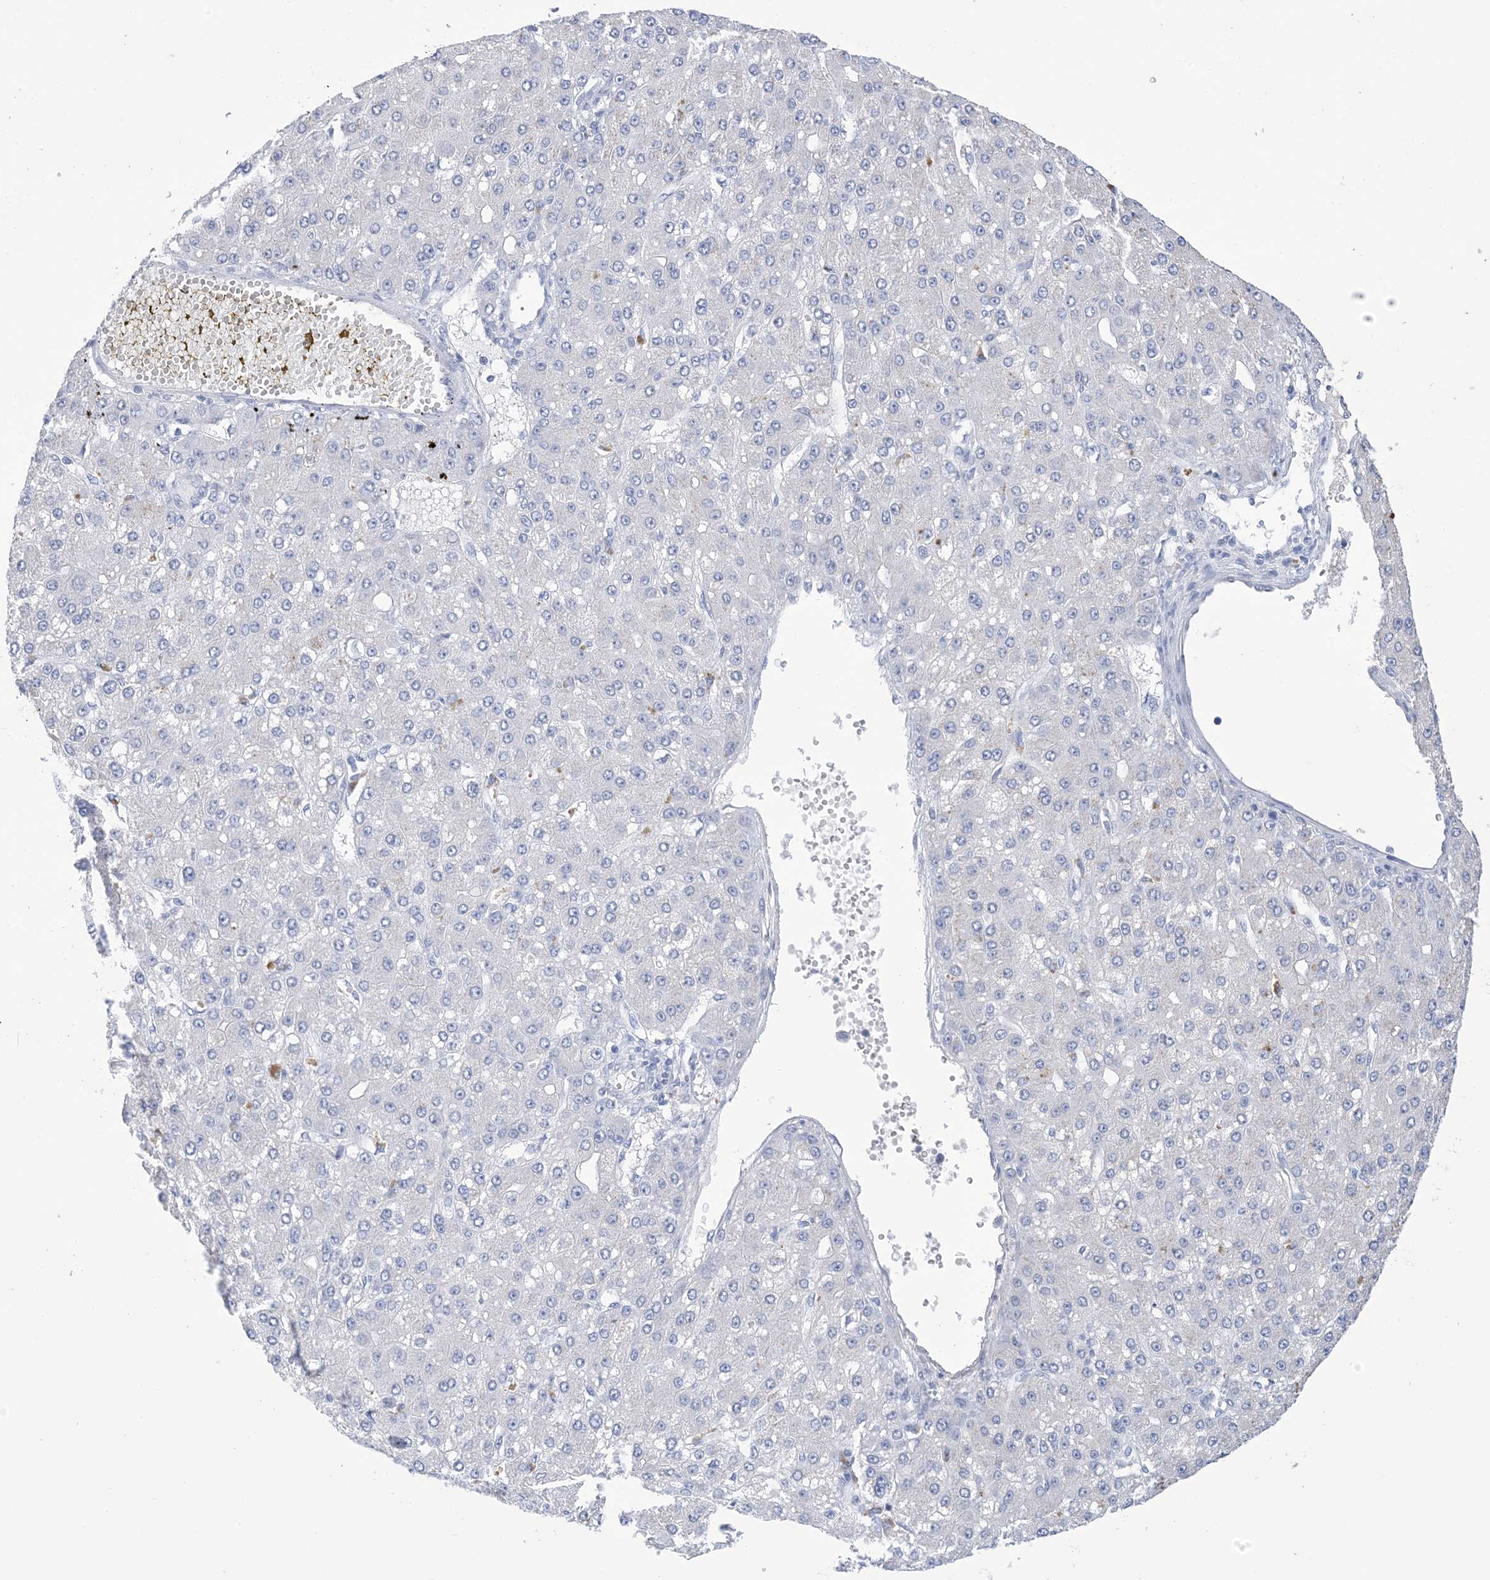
{"staining": {"intensity": "negative", "quantity": "none", "location": "none"}, "tissue": "liver cancer", "cell_type": "Tumor cells", "image_type": "cancer", "snomed": [{"axis": "morphology", "description": "Carcinoma, Hepatocellular, NOS"}, {"axis": "topography", "description": "Liver"}], "caption": "A histopathology image of human liver hepatocellular carcinoma is negative for staining in tumor cells. Brightfield microscopy of IHC stained with DAB (brown) and hematoxylin (blue), captured at high magnification.", "gene": "DSC3", "patient": {"sex": "male", "age": 67}}